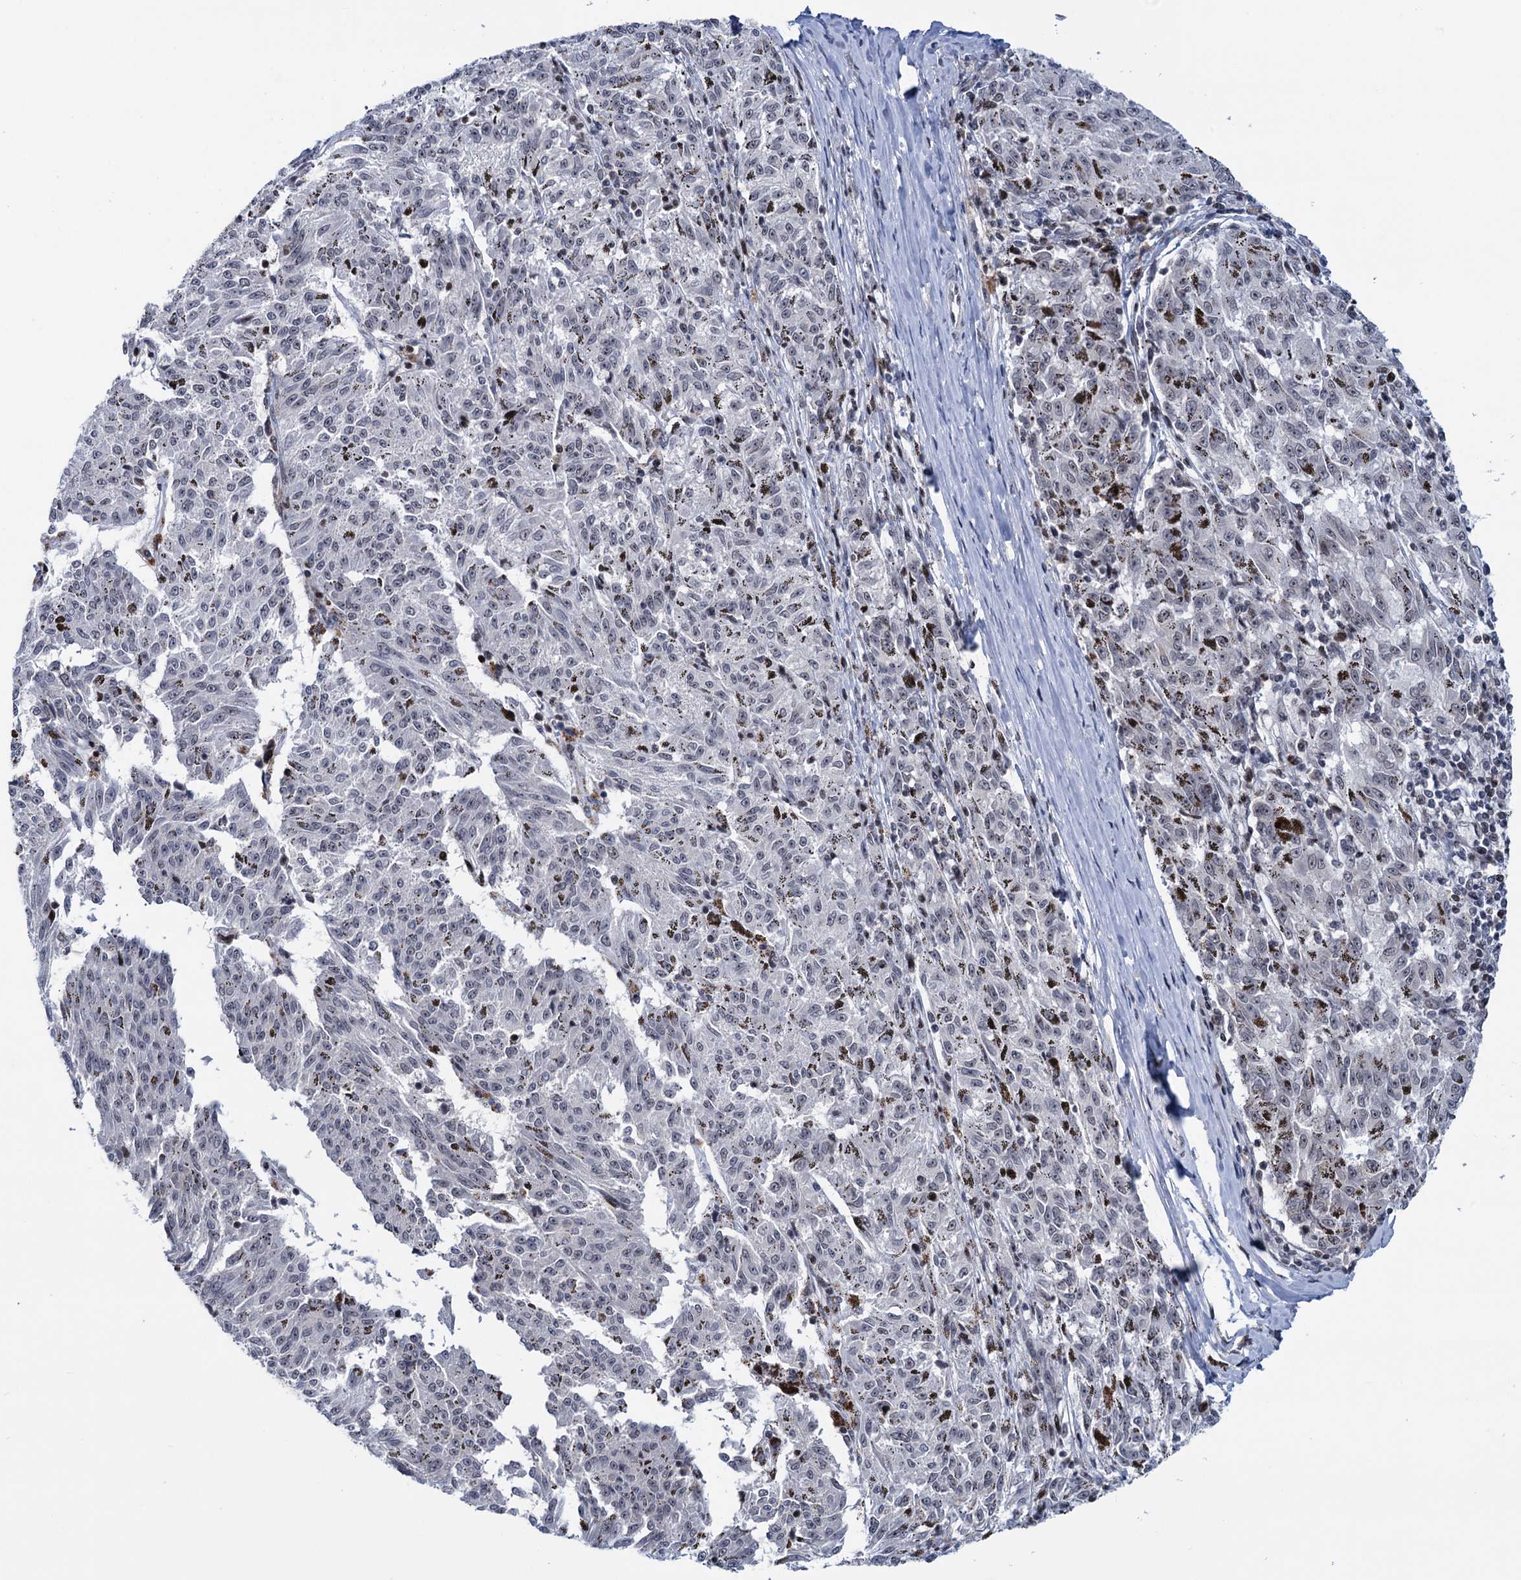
{"staining": {"intensity": "negative", "quantity": "none", "location": "none"}, "tissue": "melanoma", "cell_type": "Tumor cells", "image_type": "cancer", "snomed": [{"axis": "morphology", "description": "Malignant melanoma, NOS"}, {"axis": "topography", "description": "Skin"}], "caption": "Immunohistochemistry of human malignant melanoma demonstrates no positivity in tumor cells. (Brightfield microscopy of DAB (3,3'-diaminobenzidine) immunohistochemistry at high magnification).", "gene": "ZCCHC10", "patient": {"sex": "female", "age": 72}}